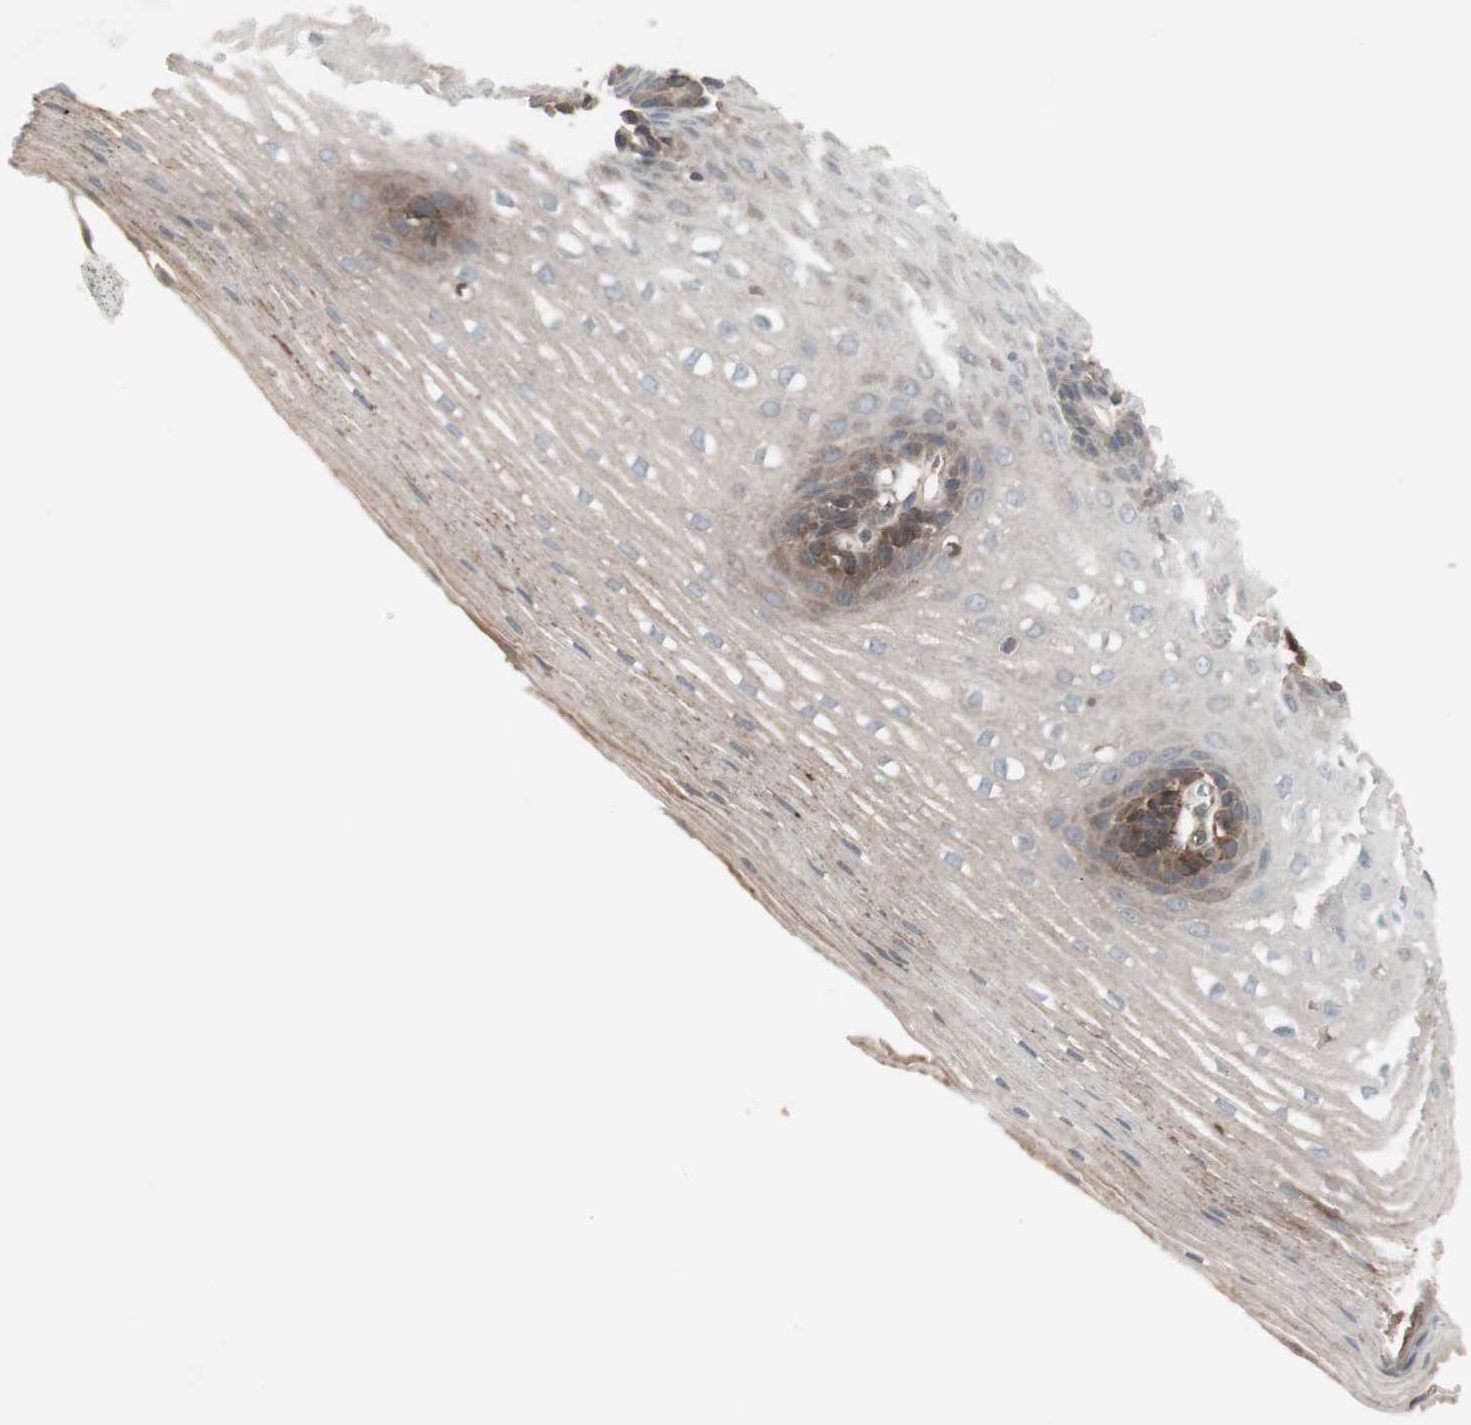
{"staining": {"intensity": "moderate", "quantity": ">75%", "location": "cytoplasmic/membranous"}, "tissue": "esophagus", "cell_type": "Squamous epithelial cells", "image_type": "normal", "snomed": [{"axis": "morphology", "description": "Normal tissue, NOS"}, {"axis": "topography", "description": "Esophagus"}], "caption": "Protein expression analysis of unremarkable human esophagus reveals moderate cytoplasmic/membranous staining in approximately >75% of squamous epithelial cells. (DAB (3,3'-diaminobenzidine) = brown stain, brightfield microscopy at high magnification).", "gene": "TFPI", "patient": {"sex": "male", "age": 48}}